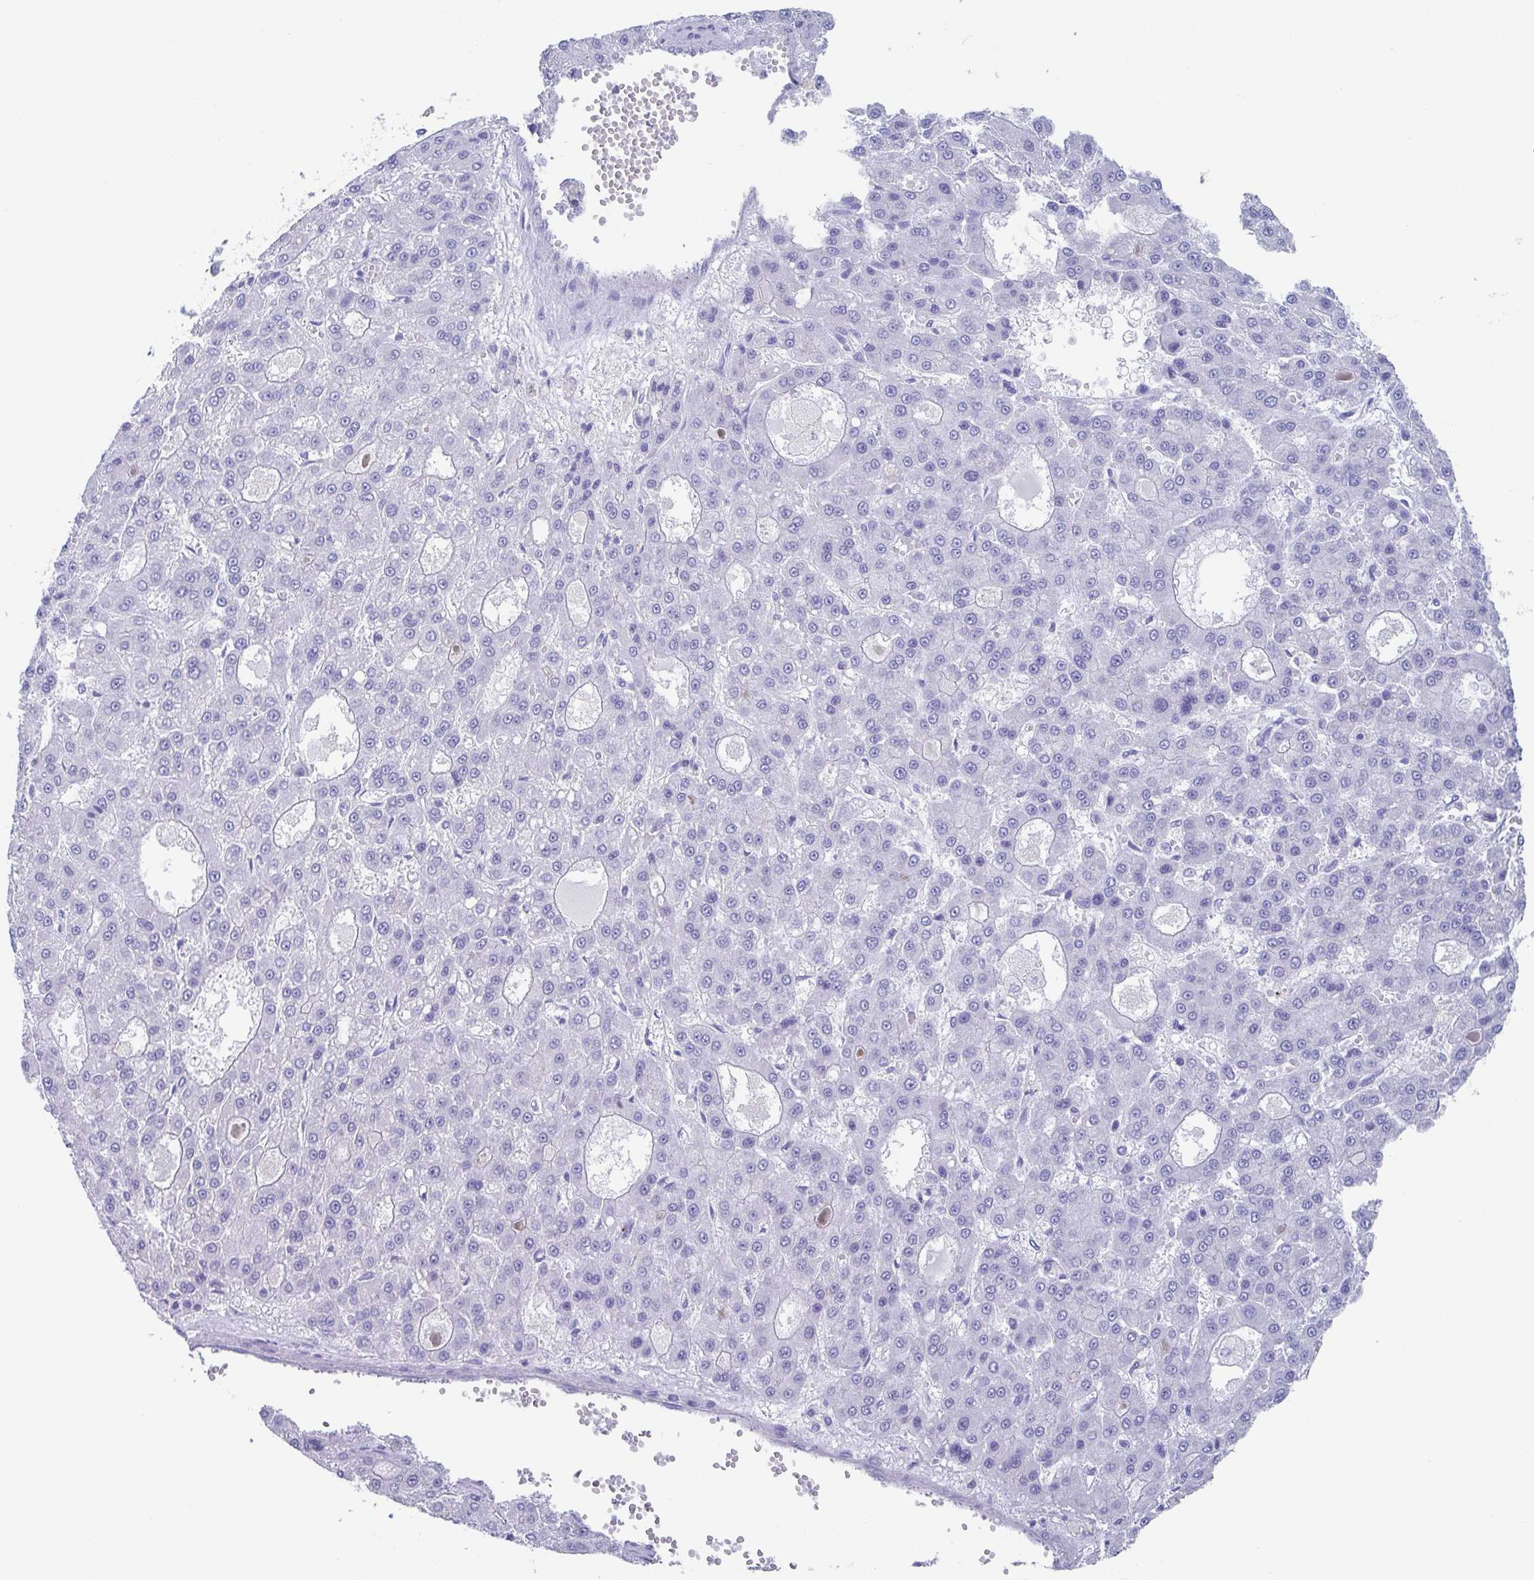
{"staining": {"intensity": "negative", "quantity": "none", "location": "none"}, "tissue": "liver cancer", "cell_type": "Tumor cells", "image_type": "cancer", "snomed": [{"axis": "morphology", "description": "Carcinoma, Hepatocellular, NOS"}, {"axis": "topography", "description": "Liver"}], "caption": "Immunohistochemical staining of liver cancer (hepatocellular carcinoma) demonstrates no significant staining in tumor cells. (IHC, brightfield microscopy, high magnification).", "gene": "CHMP5", "patient": {"sex": "male", "age": 70}}